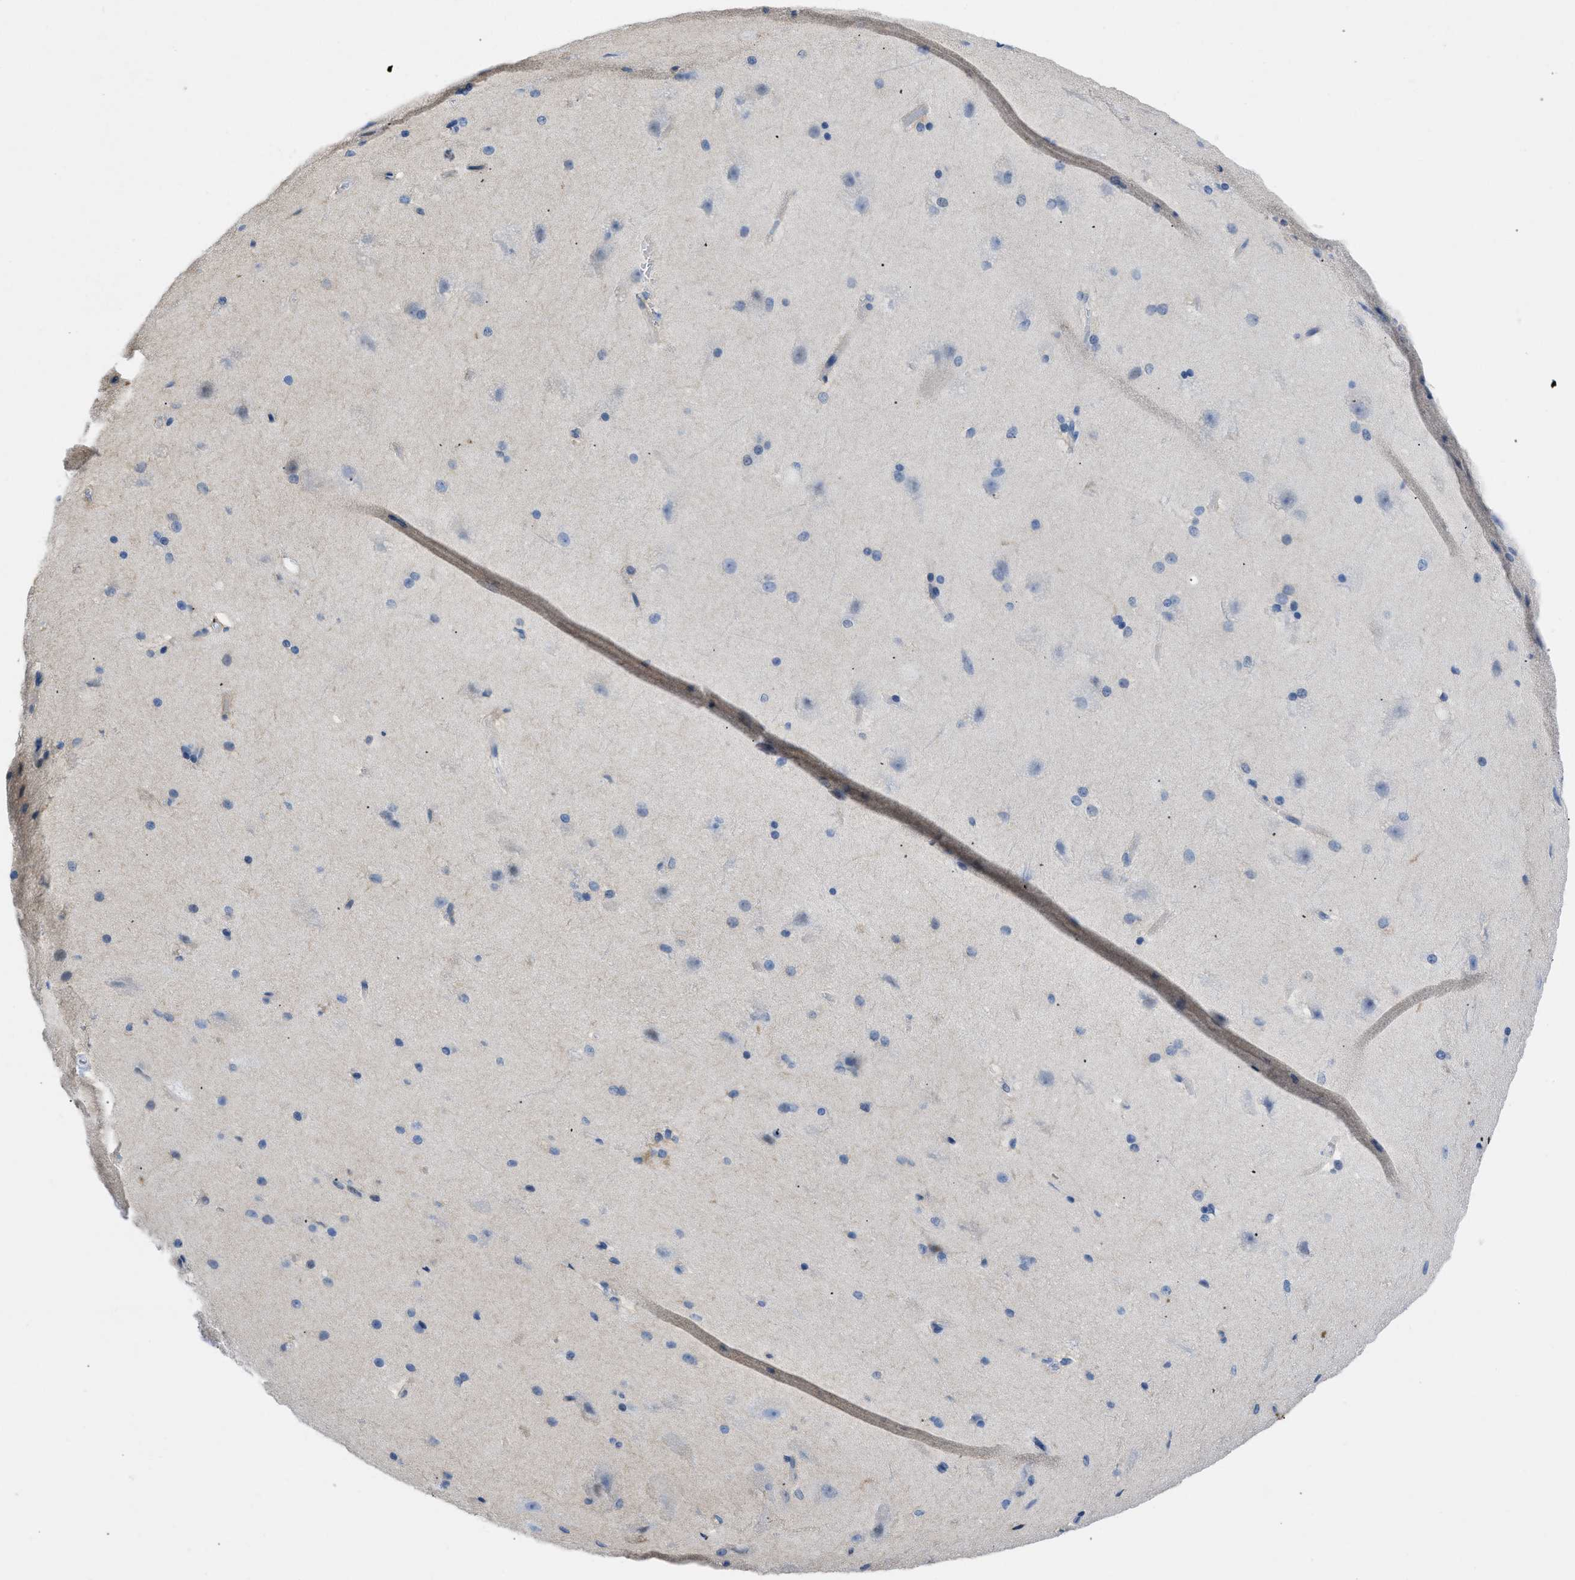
{"staining": {"intensity": "negative", "quantity": "none", "location": "none"}, "tissue": "cerebral cortex", "cell_type": "Endothelial cells", "image_type": "normal", "snomed": [{"axis": "morphology", "description": "Normal tissue, NOS"}, {"axis": "topography", "description": "Cerebral cortex"}, {"axis": "topography", "description": "Hippocampus"}], "caption": "Immunohistochemistry image of normal cerebral cortex stained for a protein (brown), which exhibits no positivity in endothelial cells.", "gene": "BOLL", "patient": {"sex": "female", "age": 19}}